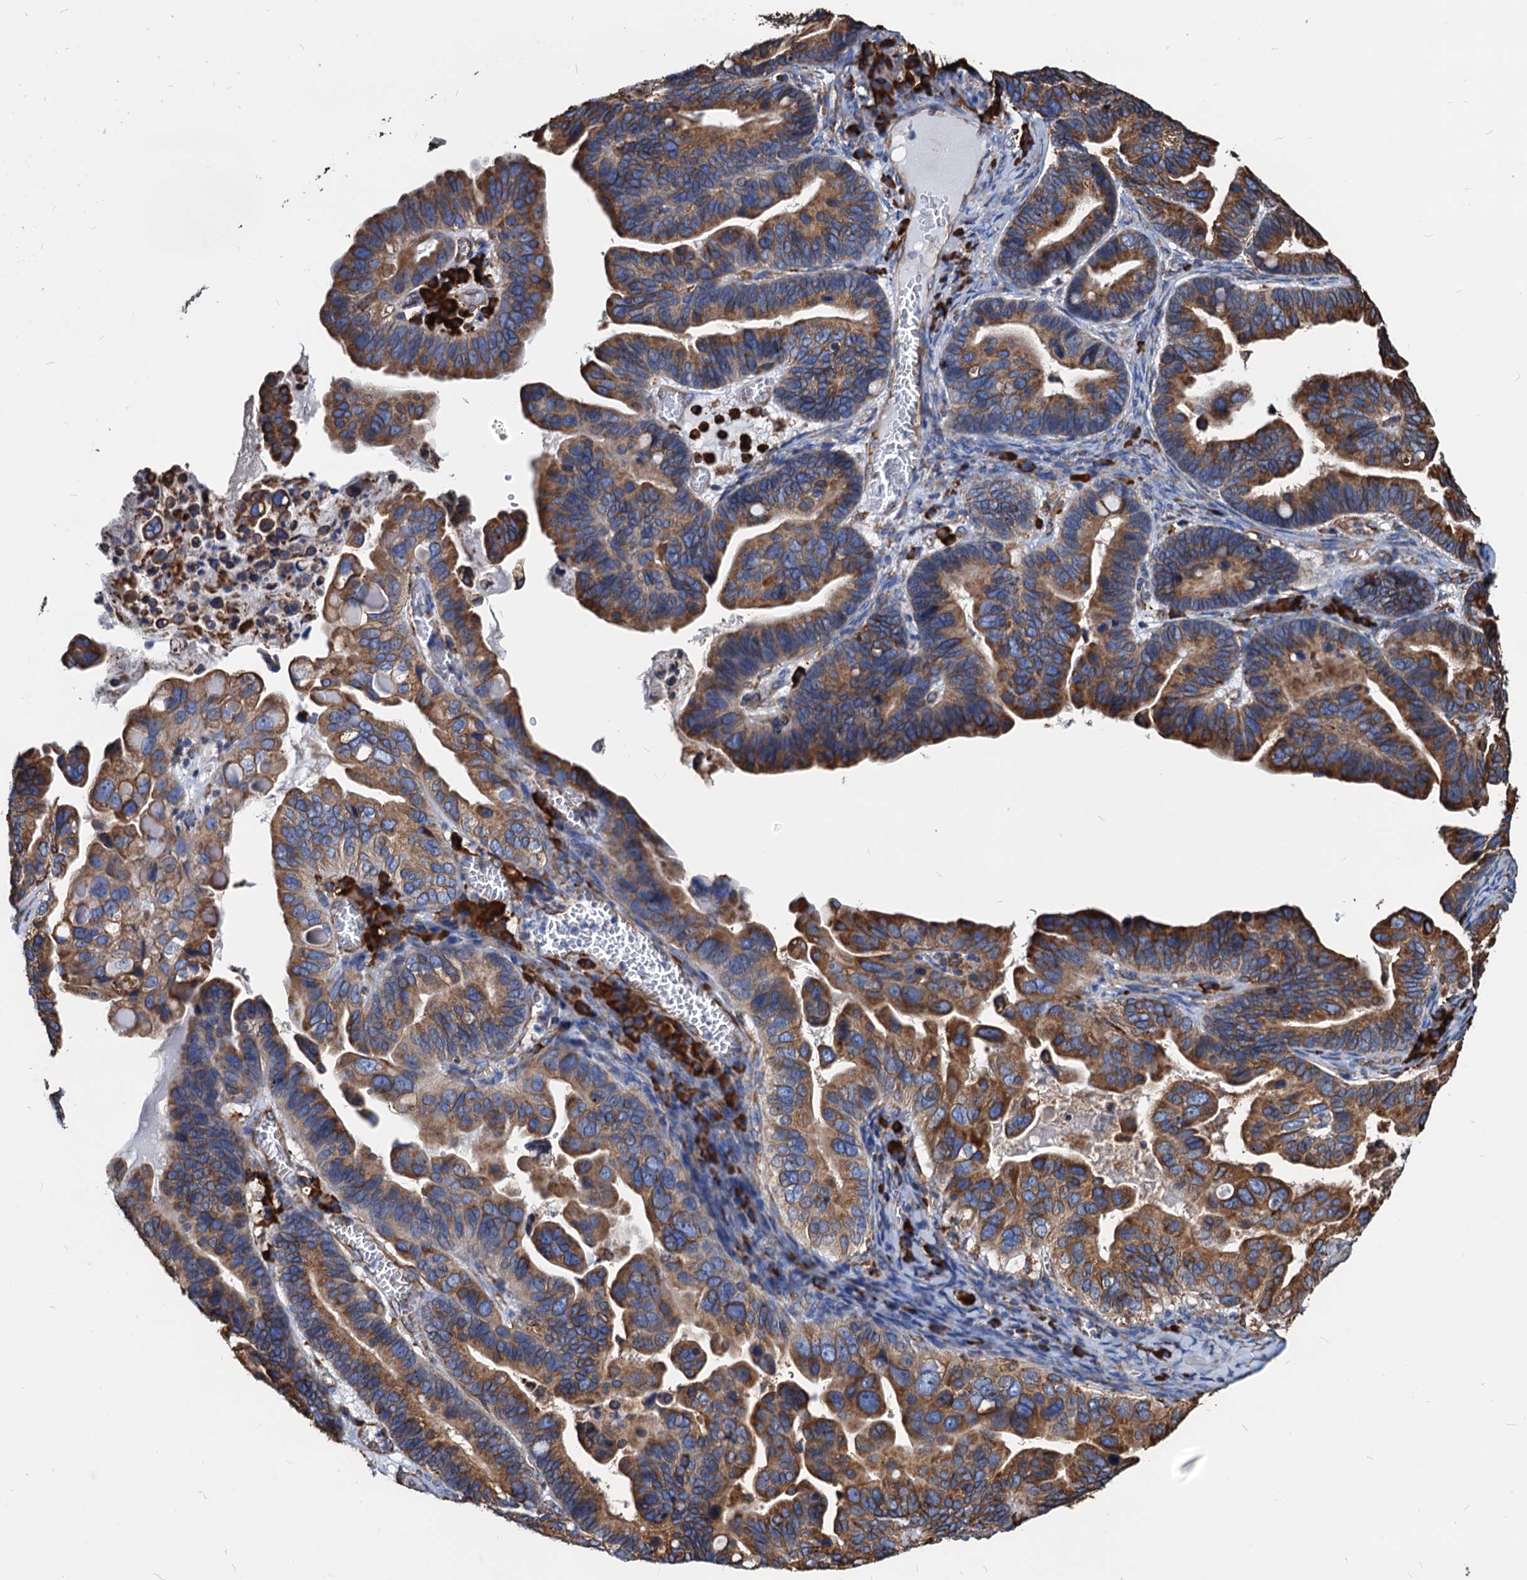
{"staining": {"intensity": "moderate", "quantity": ">75%", "location": "cytoplasmic/membranous"}, "tissue": "ovarian cancer", "cell_type": "Tumor cells", "image_type": "cancer", "snomed": [{"axis": "morphology", "description": "Cystadenocarcinoma, serous, NOS"}, {"axis": "topography", "description": "Ovary"}], "caption": "Serous cystadenocarcinoma (ovarian) was stained to show a protein in brown. There is medium levels of moderate cytoplasmic/membranous staining in about >75% of tumor cells.", "gene": "HSPA5", "patient": {"sex": "female", "age": 56}}